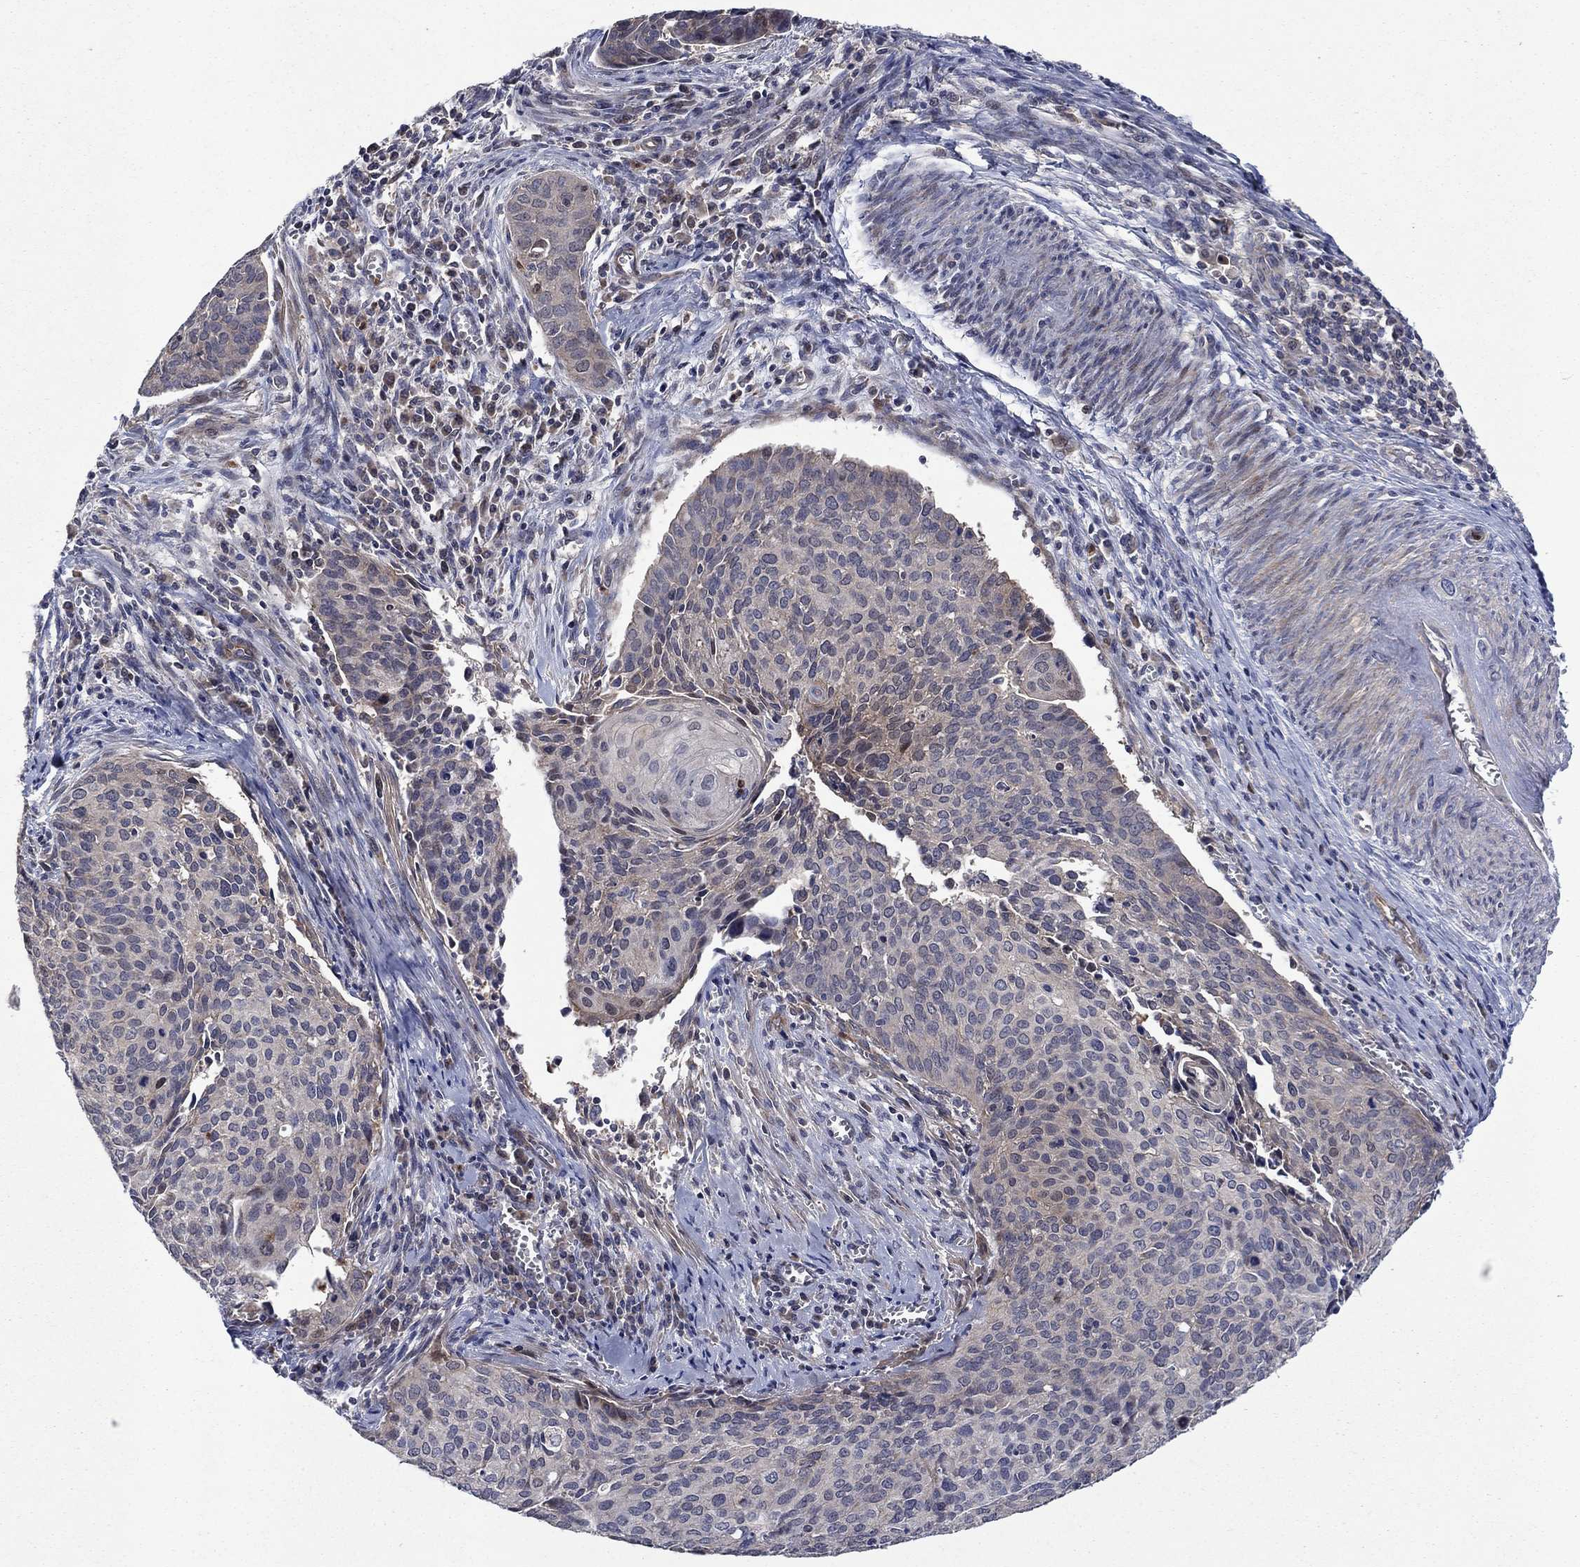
{"staining": {"intensity": "weak", "quantity": "<25%", "location": "cytoplasmic/membranous"}, "tissue": "cervical cancer", "cell_type": "Tumor cells", "image_type": "cancer", "snomed": [{"axis": "morphology", "description": "Squamous cell carcinoma, NOS"}, {"axis": "topography", "description": "Cervix"}], "caption": "Immunohistochemical staining of cervical squamous cell carcinoma demonstrates no significant expression in tumor cells.", "gene": "MSRB1", "patient": {"sex": "female", "age": 29}}